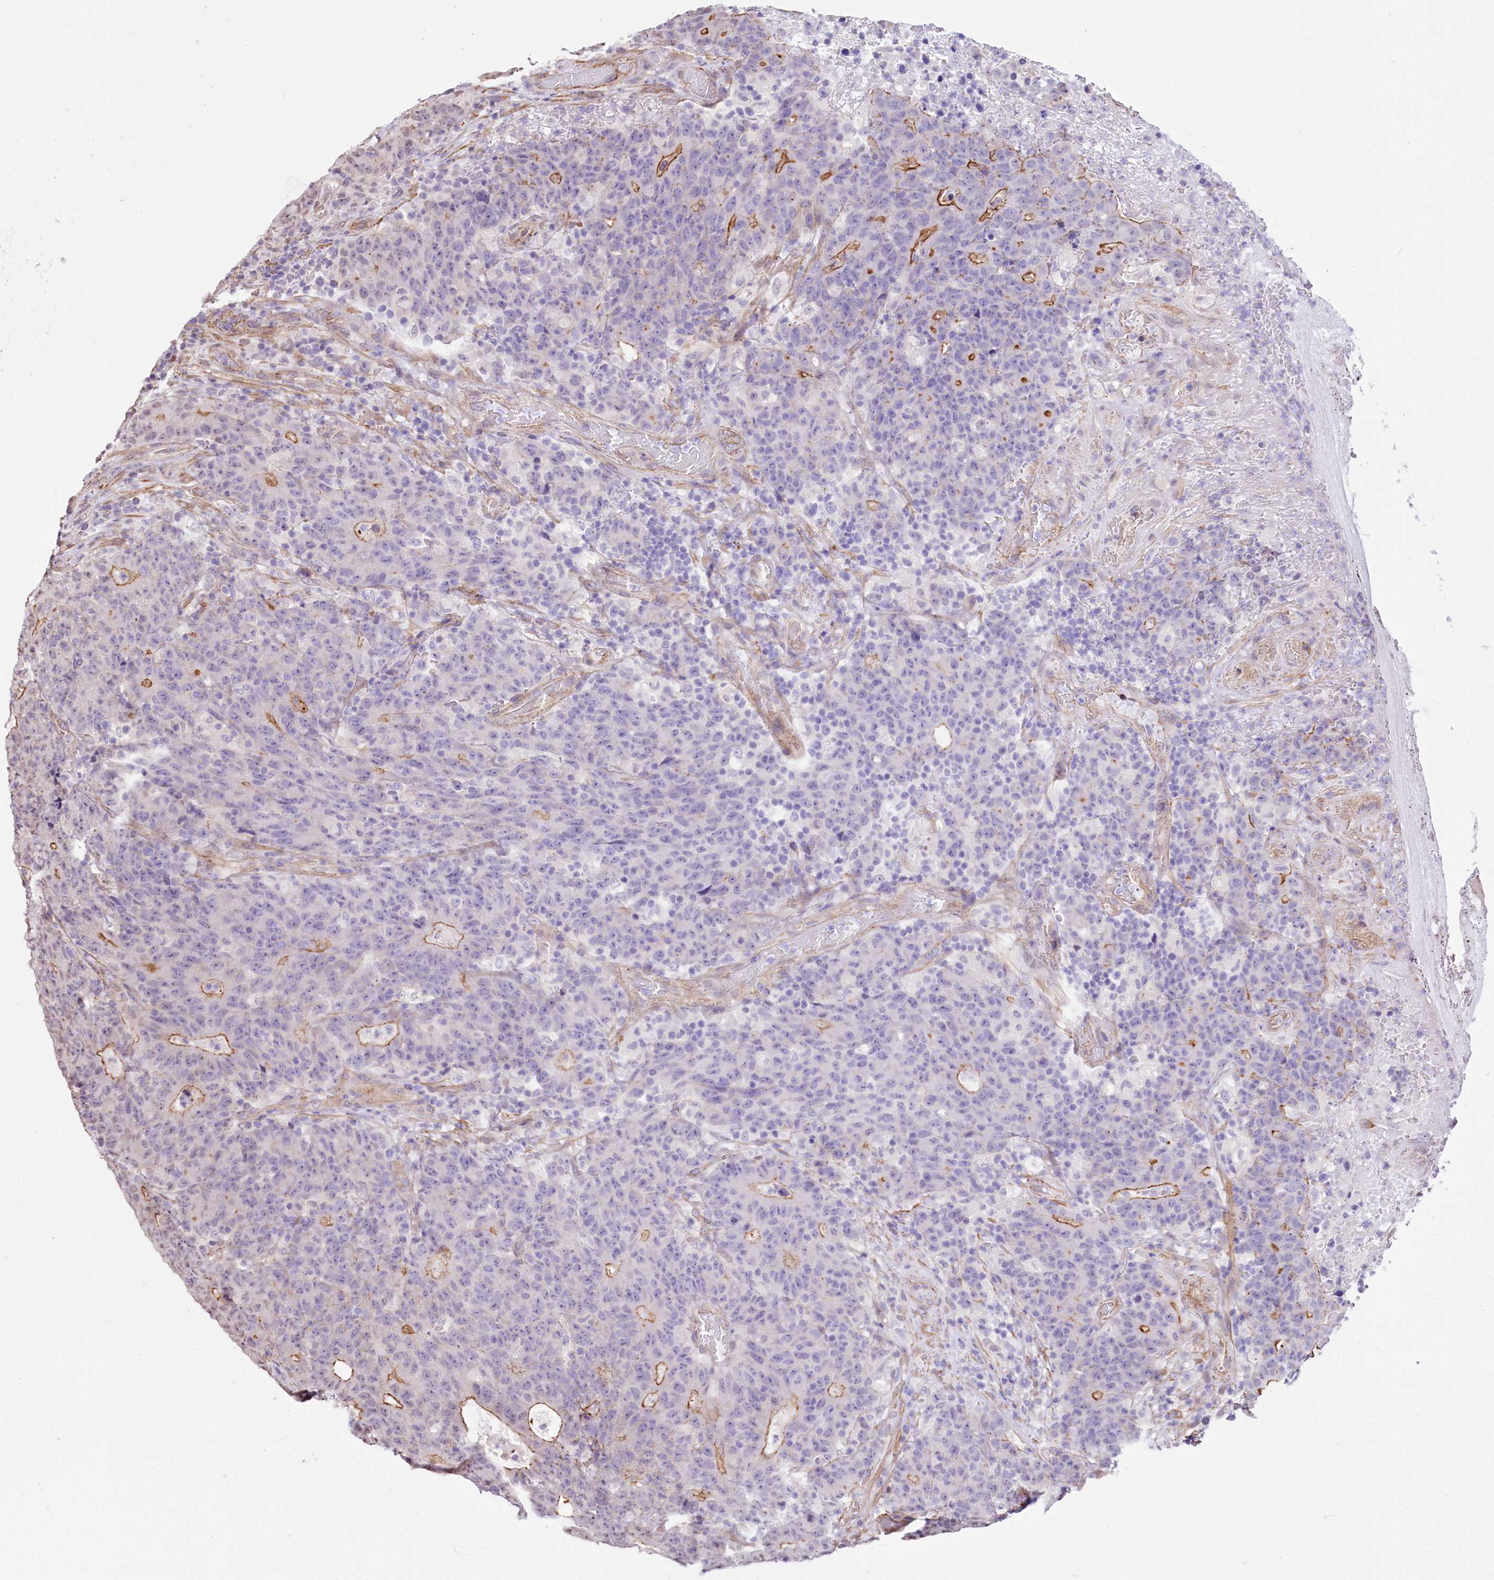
{"staining": {"intensity": "moderate", "quantity": "<25%", "location": "cytoplasmic/membranous"}, "tissue": "colorectal cancer", "cell_type": "Tumor cells", "image_type": "cancer", "snomed": [{"axis": "morphology", "description": "Adenocarcinoma, NOS"}, {"axis": "topography", "description": "Colon"}], "caption": "Brown immunohistochemical staining in colorectal cancer (adenocarcinoma) demonstrates moderate cytoplasmic/membranous expression in about <25% of tumor cells. The protein is stained brown, and the nuclei are stained in blue (DAB IHC with brightfield microscopy, high magnification).", "gene": "ST7", "patient": {"sex": "female", "age": 75}}